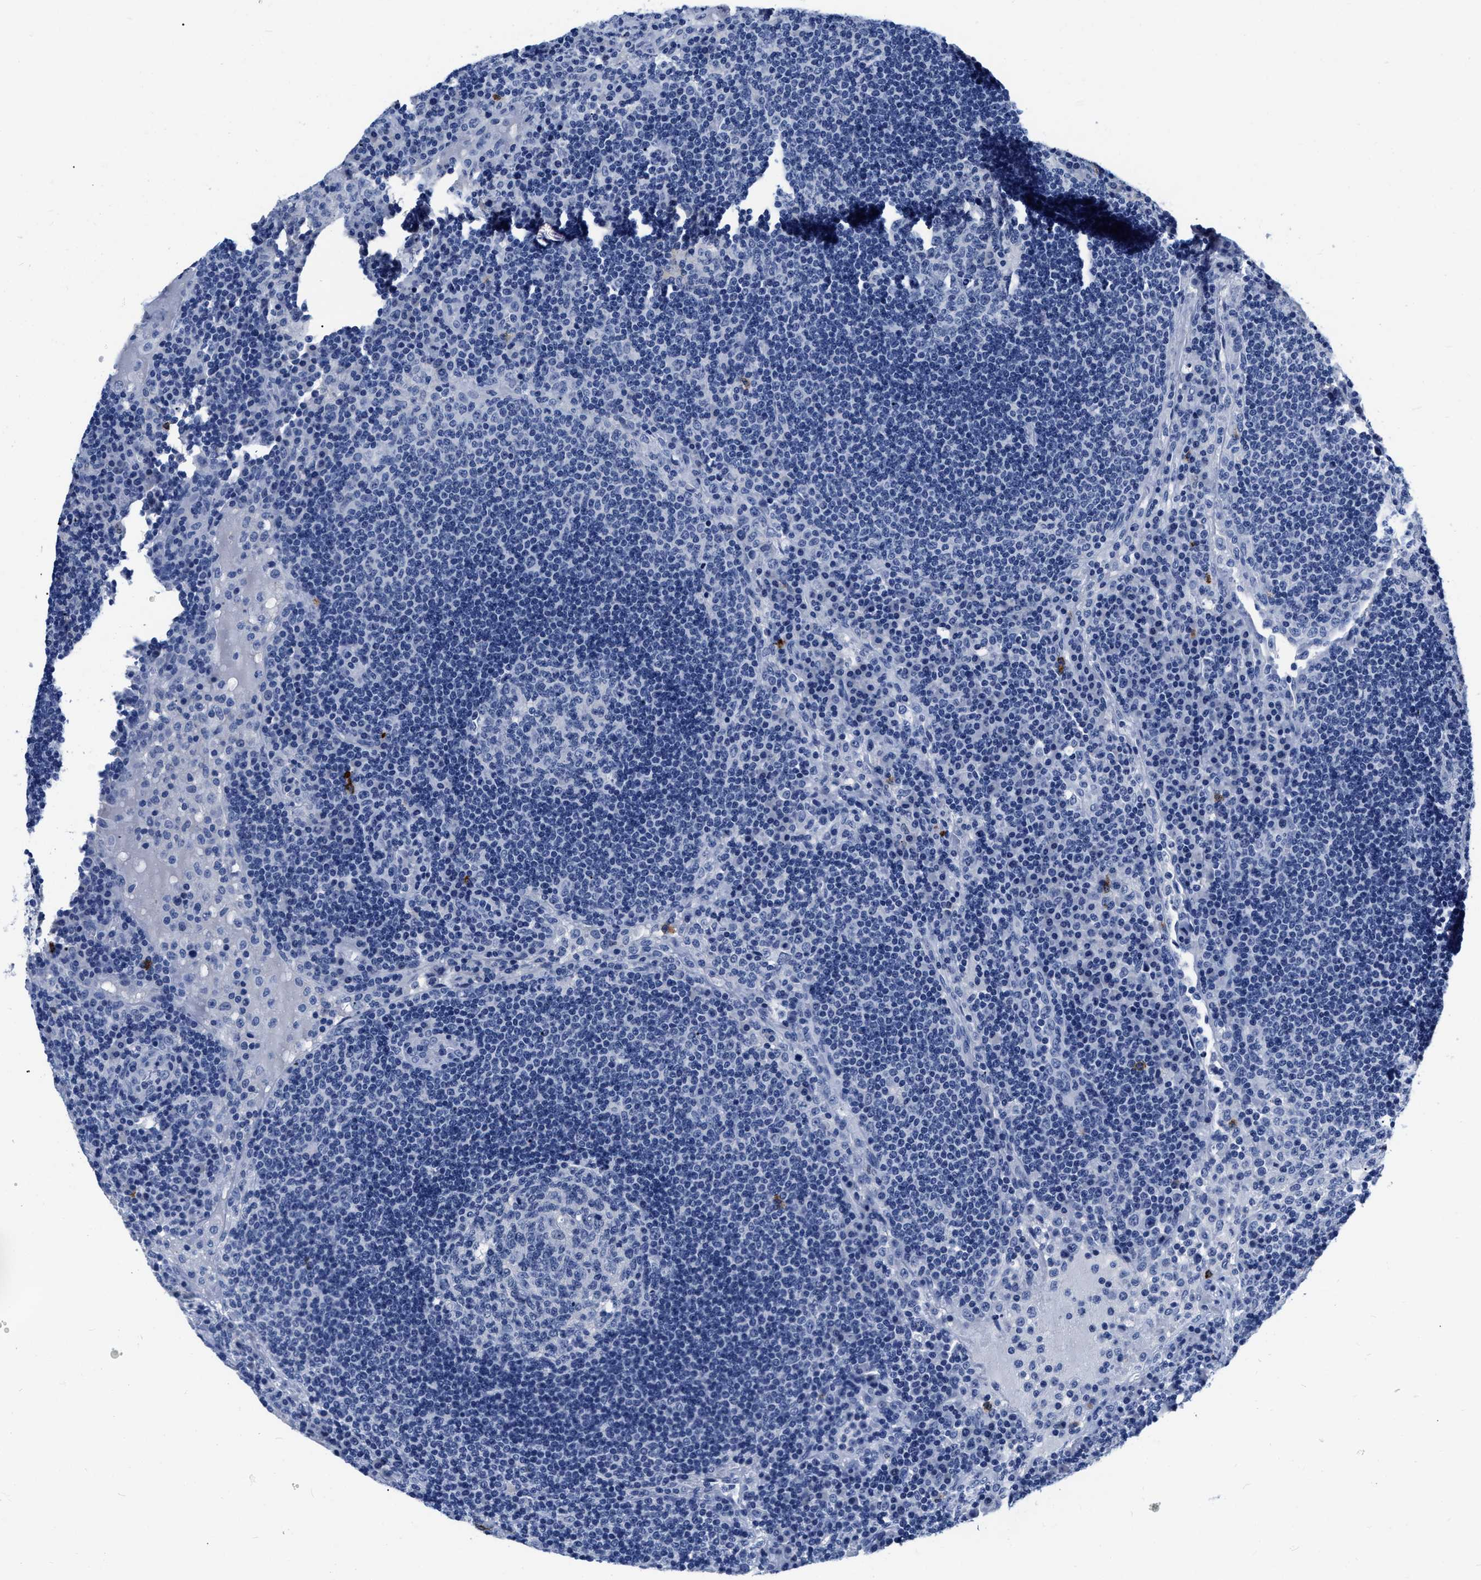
{"staining": {"intensity": "negative", "quantity": "none", "location": "none"}, "tissue": "lymph node", "cell_type": "Germinal center cells", "image_type": "normal", "snomed": [{"axis": "morphology", "description": "Normal tissue, NOS"}, {"axis": "topography", "description": "Lymph node"}], "caption": "Immunohistochemistry image of unremarkable lymph node: lymph node stained with DAB shows no significant protein expression in germinal center cells.", "gene": "CER1", "patient": {"sex": "female", "age": 53}}